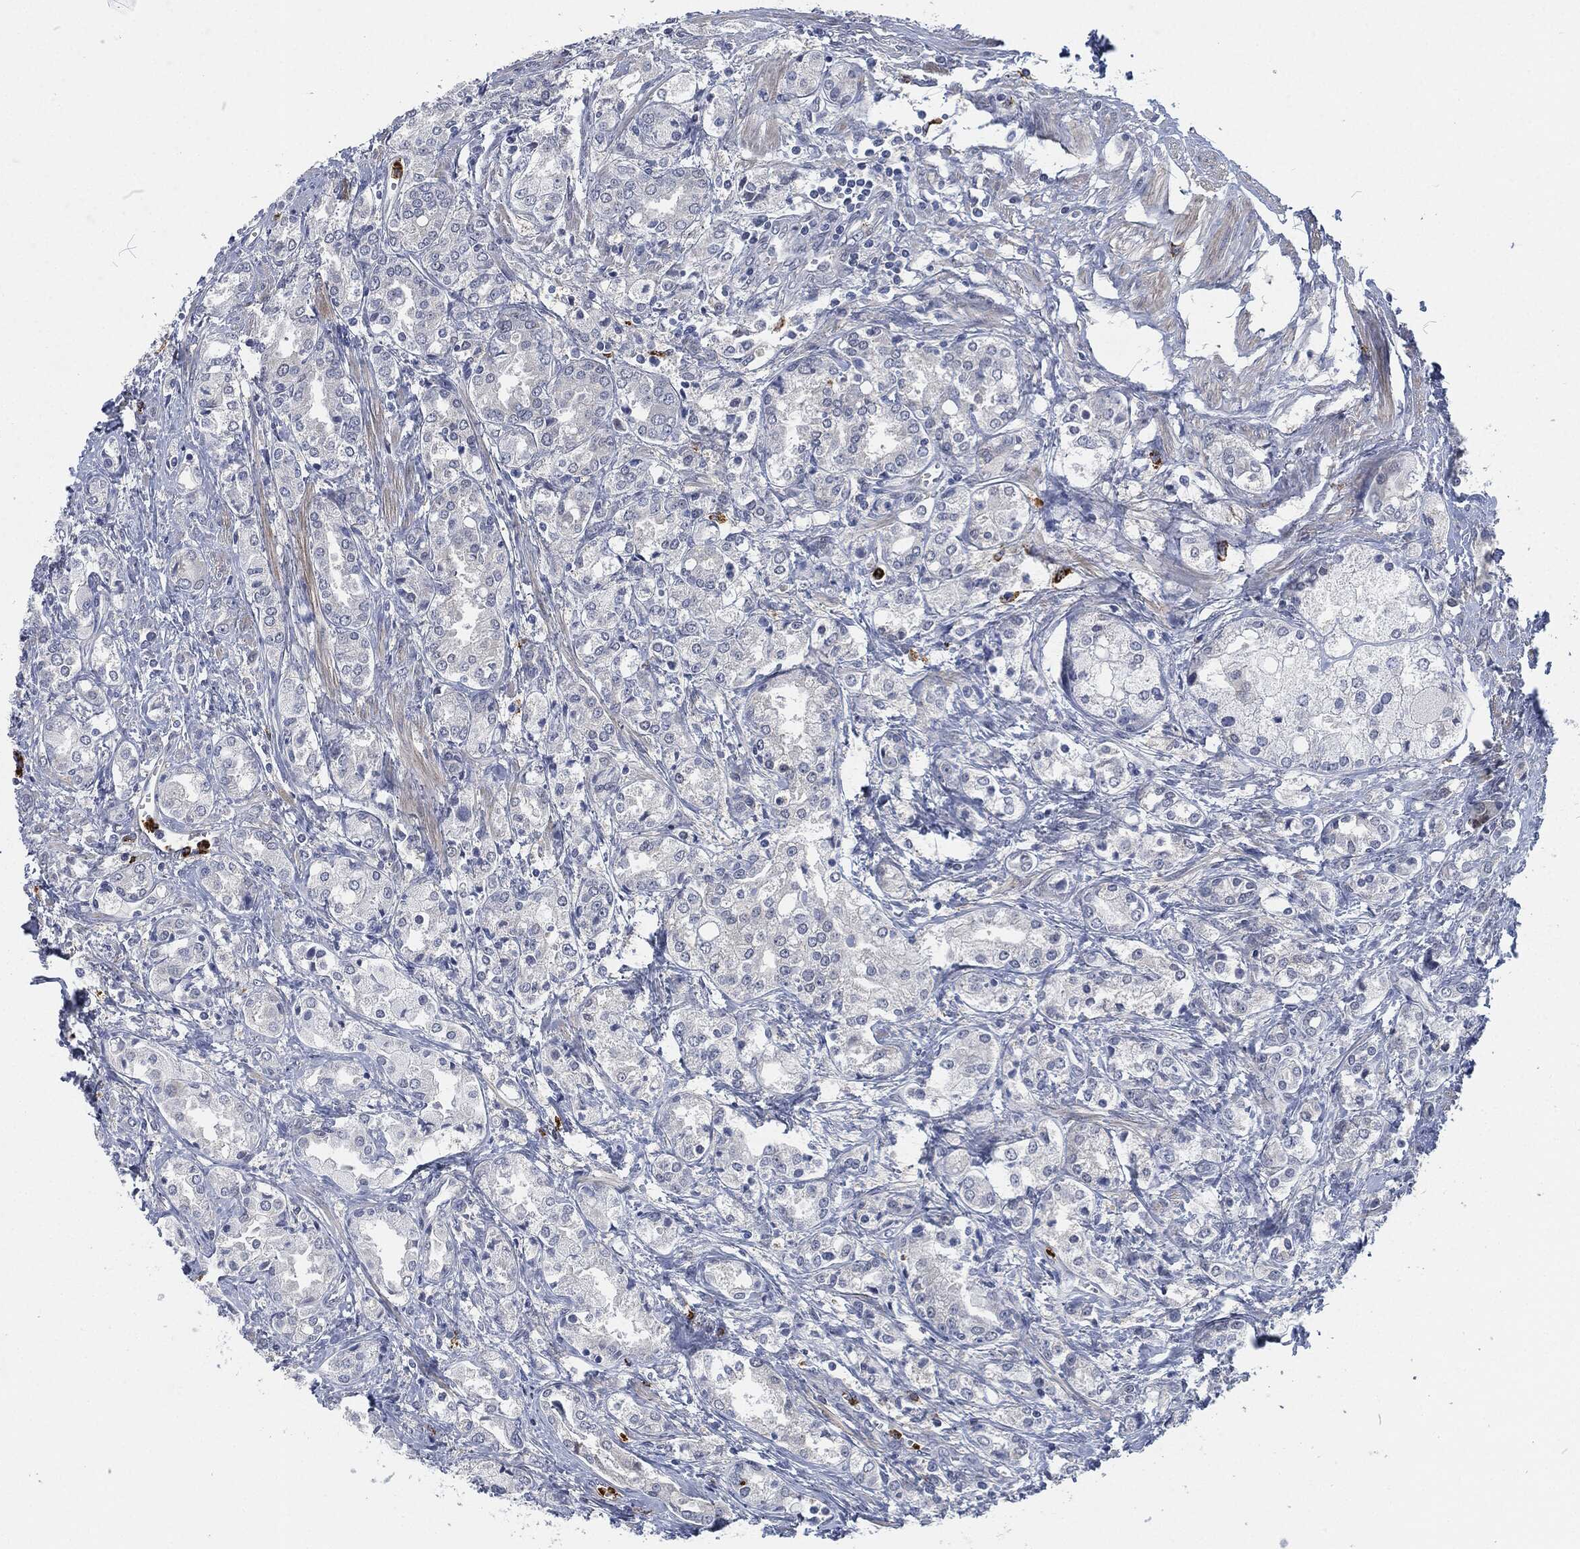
{"staining": {"intensity": "negative", "quantity": "none", "location": "none"}, "tissue": "prostate cancer", "cell_type": "Tumor cells", "image_type": "cancer", "snomed": [{"axis": "morphology", "description": "Adenocarcinoma, NOS"}, {"axis": "topography", "description": "Prostate and seminal vesicle, NOS"}, {"axis": "topography", "description": "Prostate"}], "caption": "Tumor cells show no significant protein expression in prostate cancer.", "gene": "MPO", "patient": {"sex": "male", "age": 62}}